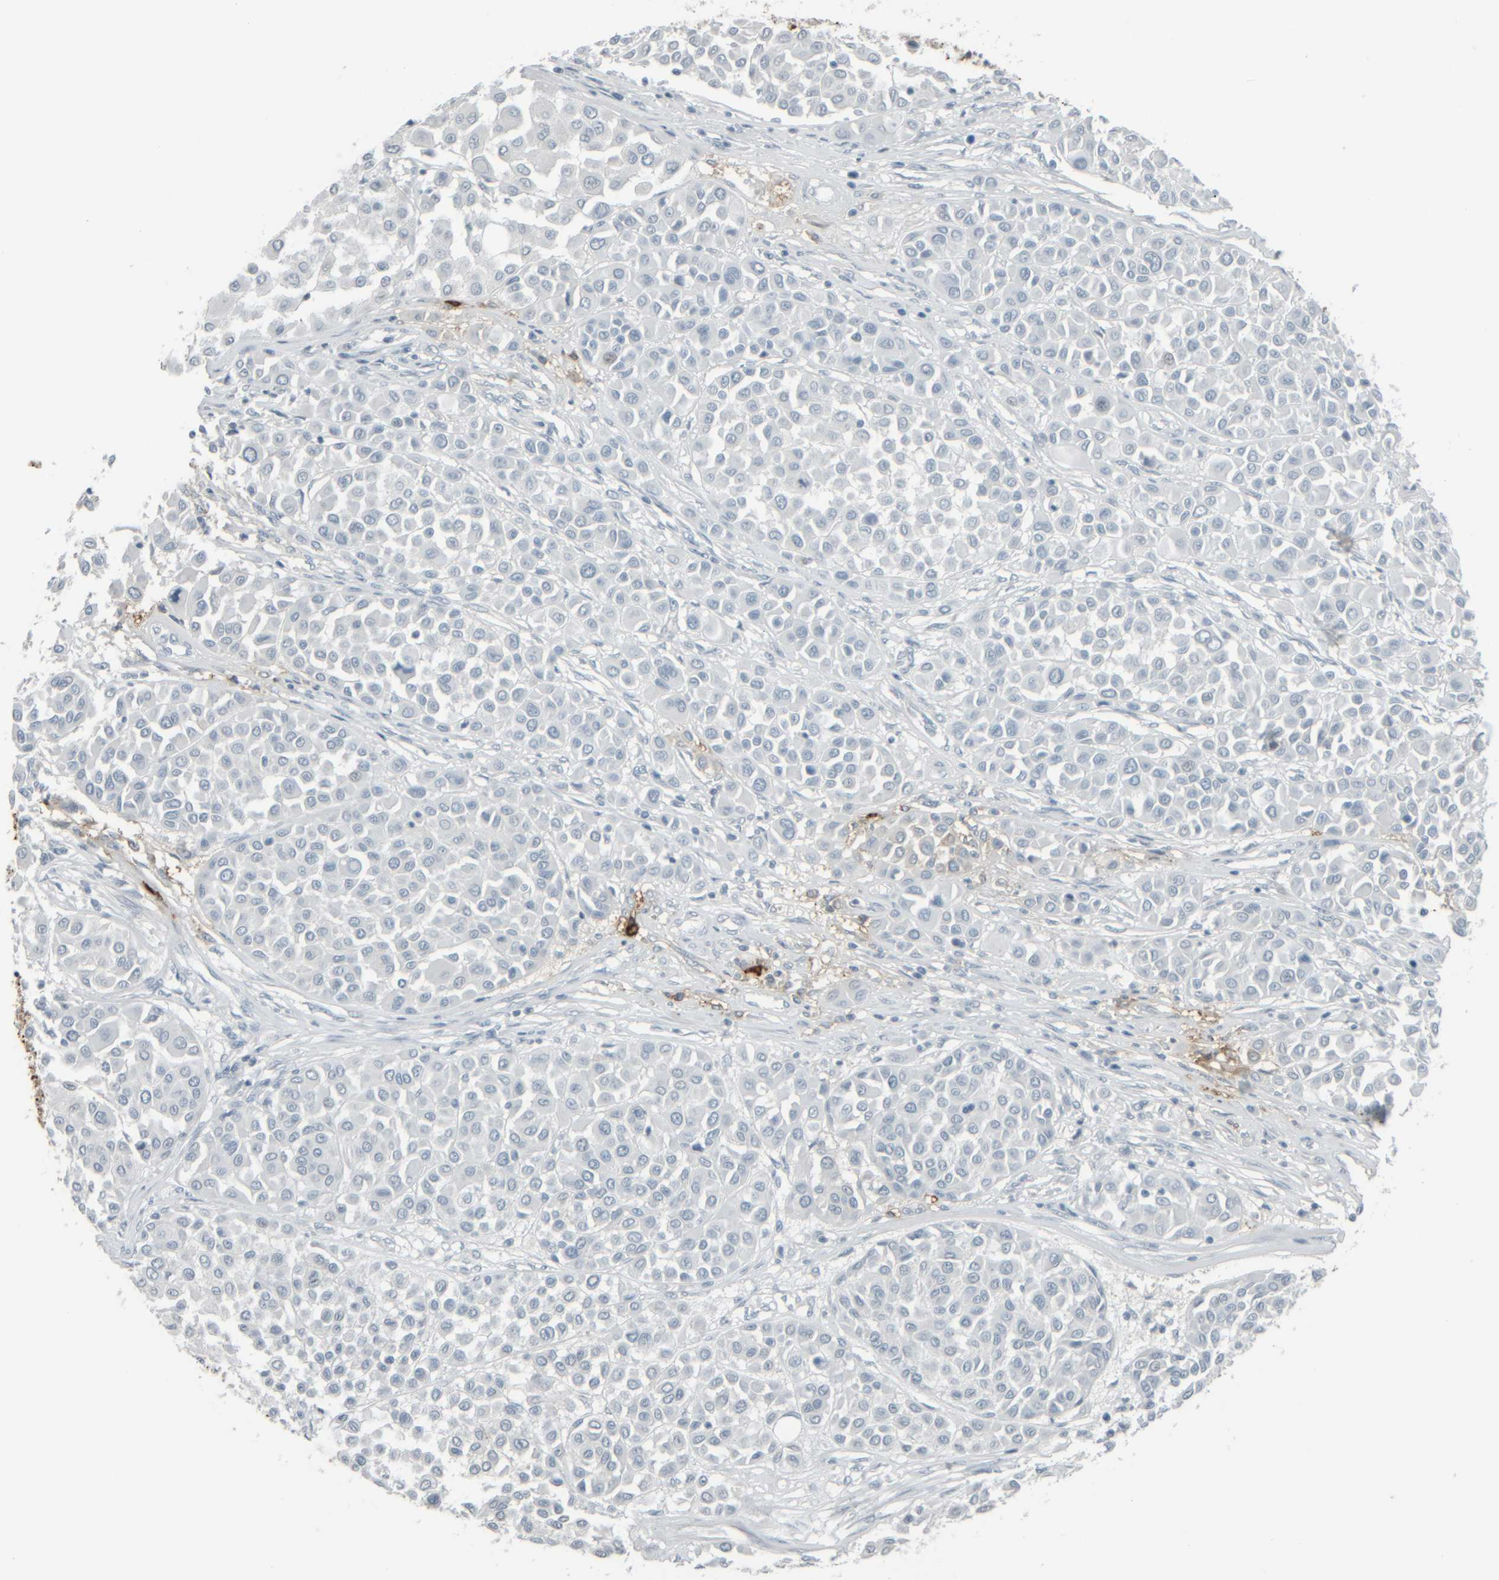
{"staining": {"intensity": "negative", "quantity": "none", "location": "none"}, "tissue": "melanoma", "cell_type": "Tumor cells", "image_type": "cancer", "snomed": [{"axis": "morphology", "description": "Malignant melanoma, Metastatic site"}, {"axis": "topography", "description": "Soft tissue"}], "caption": "An image of melanoma stained for a protein reveals no brown staining in tumor cells.", "gene": "TPSAB1", "patient": {"sex": "male", "age": 41}}